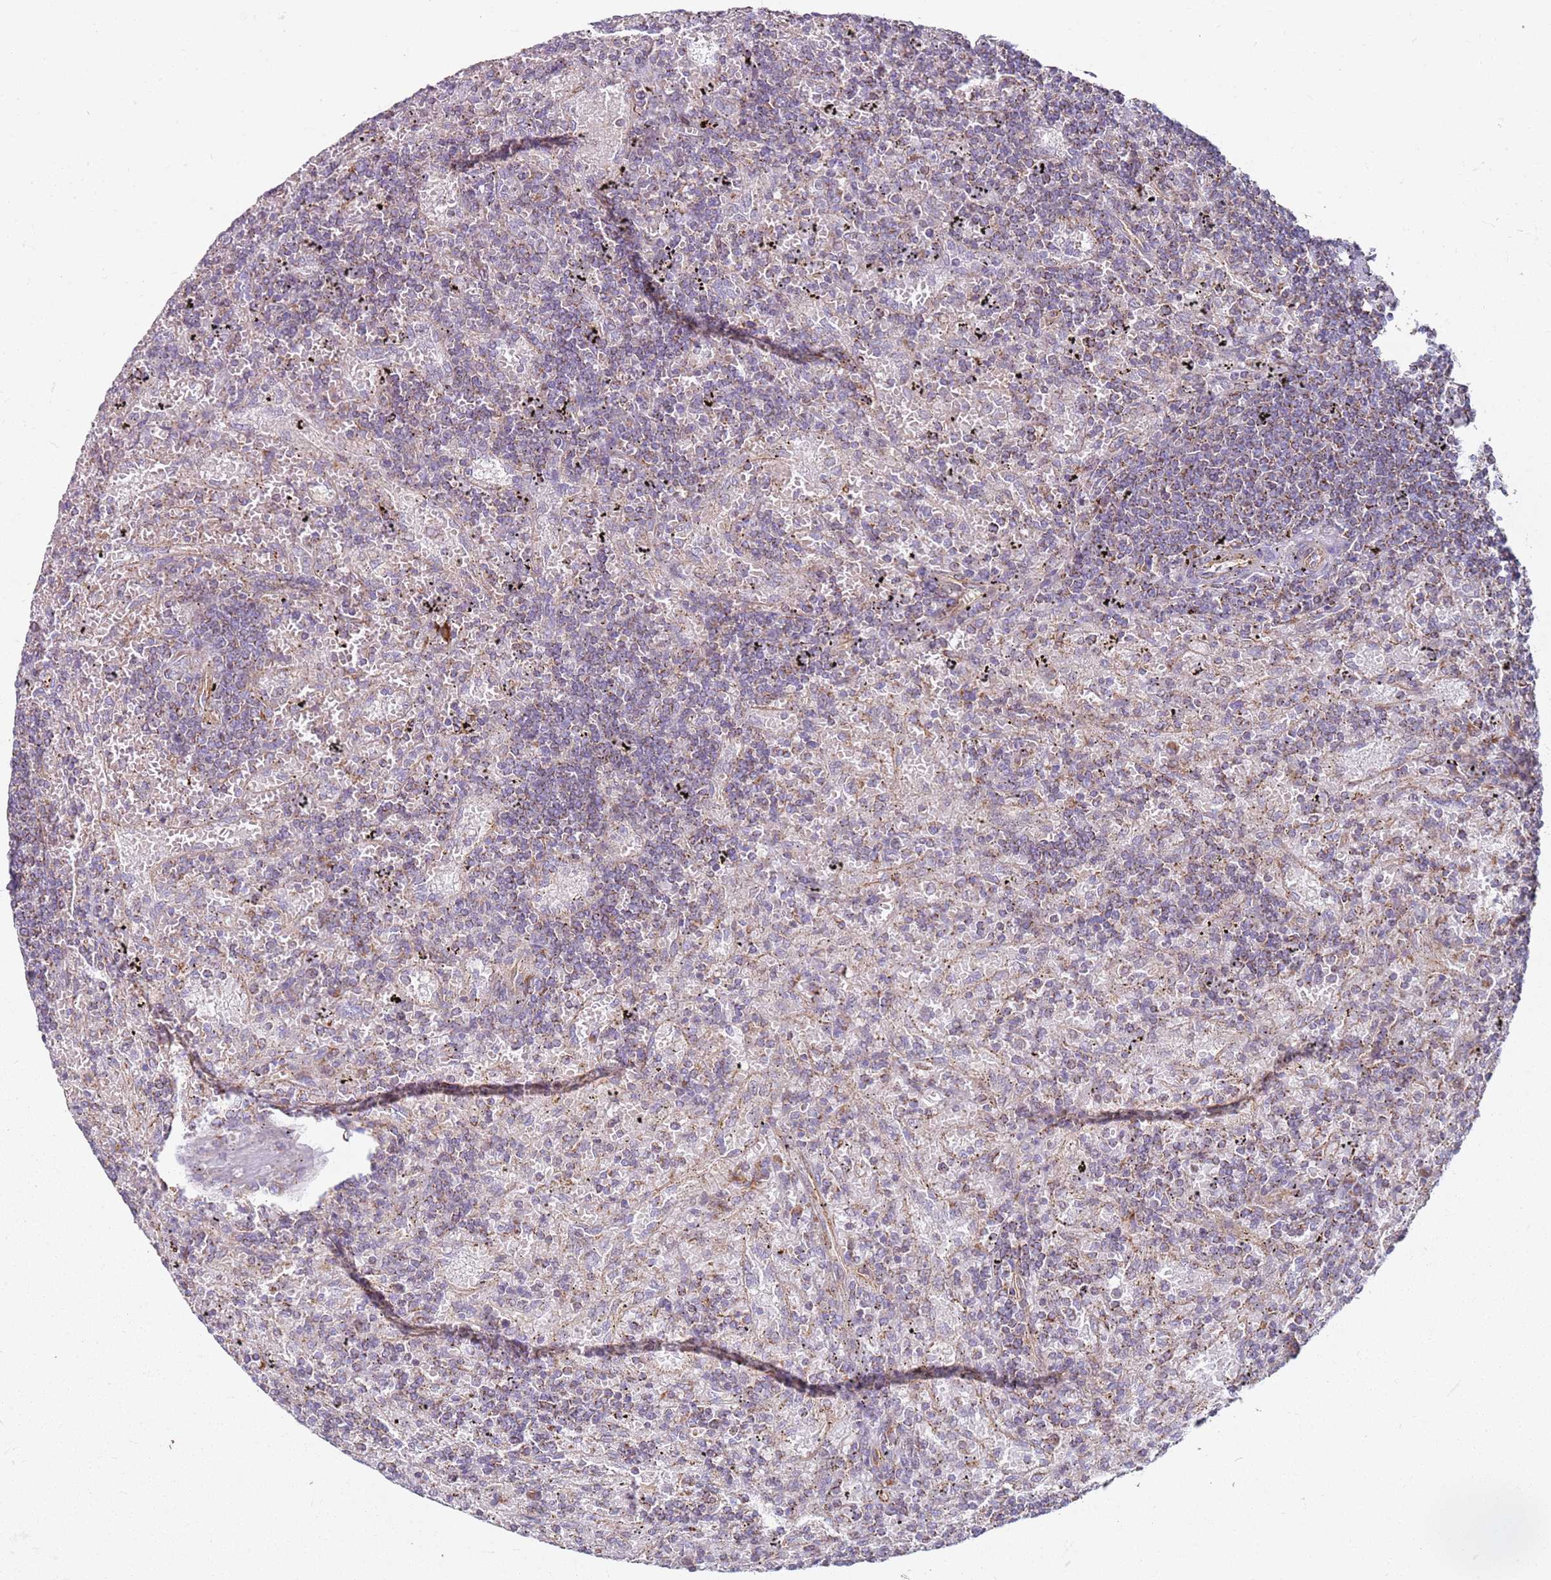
{"staining": {"intensity": "weak", "quantity": "25%-75%", "location": "cytoplasmic/membranous"}, "tissue": "lymphoma", "cell_type": "Tumor cells", "image_type": "cancer", "snomed": [{"axis": "morphology", "description": "Malignant lymphoma, non-Hodgkin's type, Low grade"}, {"axis": "topography", "description": "Spleen"}], "caption": "Immunohistochemistry (IHC) histopathology image of lymphoma stained for a protein (brown), which shows low levels of weak cytoplasmic/membranous expression in about 25%-75% of tumor cells.", "gene": "ALS2", "patient": {"sex": "male", "age": 76}}